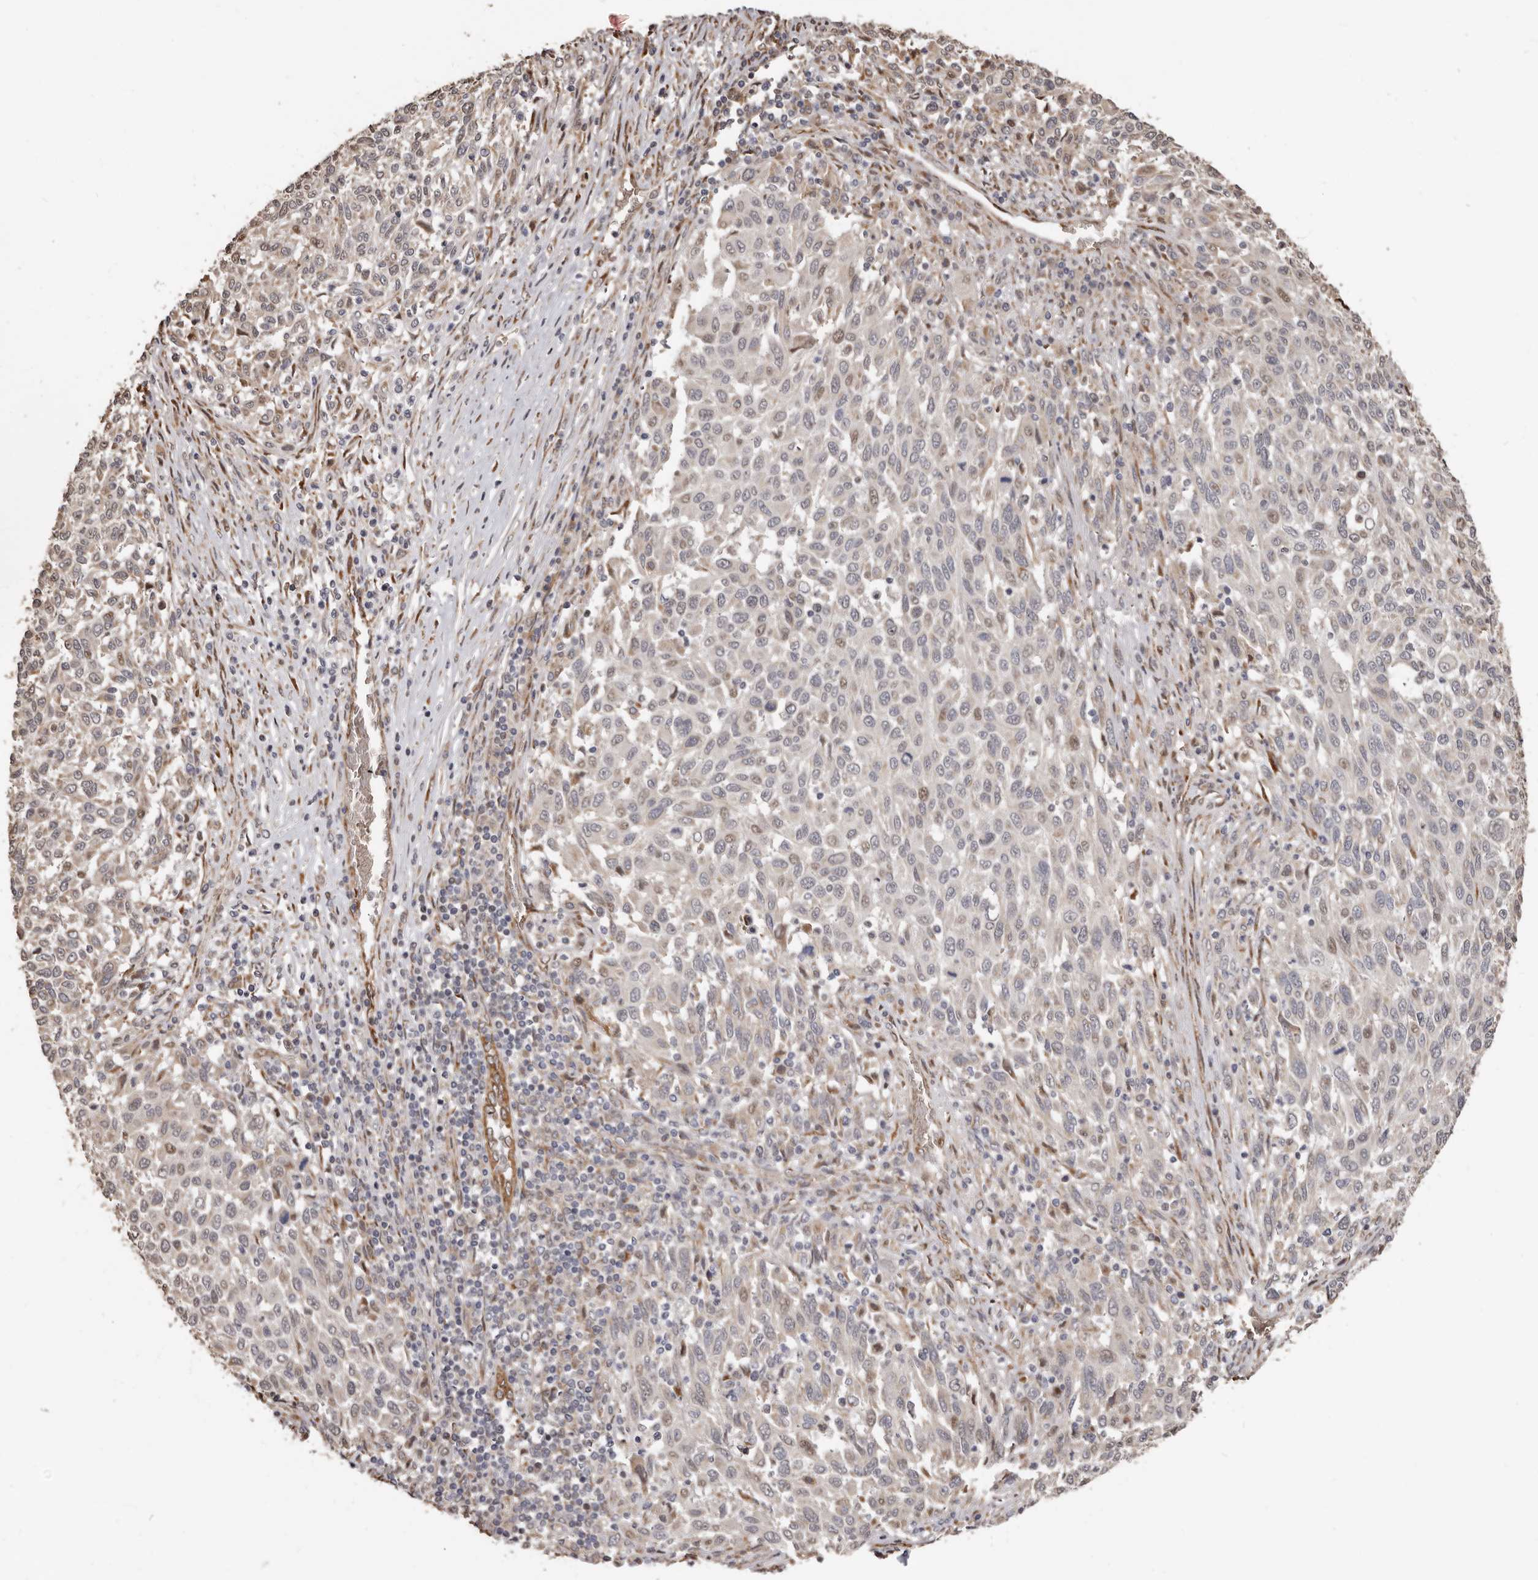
{"staining": {"intensity": "weak", "quantity": "<25%", "location": "cytoplasmic/membranous,nuclear"}, "tissue": "melanoma", "cell_type": "Tumor cells", "image_type": "cancer", "snomed": [{"axis": "morphology", "description": "Malignant melanoma, Metastatic site"}, {"axis": "topography", "description": "Lymph node"}], "caption": "Immunohistochemistry (IHC) of human melanoma demonstrates no positivity in tumor cells.", "gene": "ENTREP1", "patient": {"sex": "male", "age": 61}}